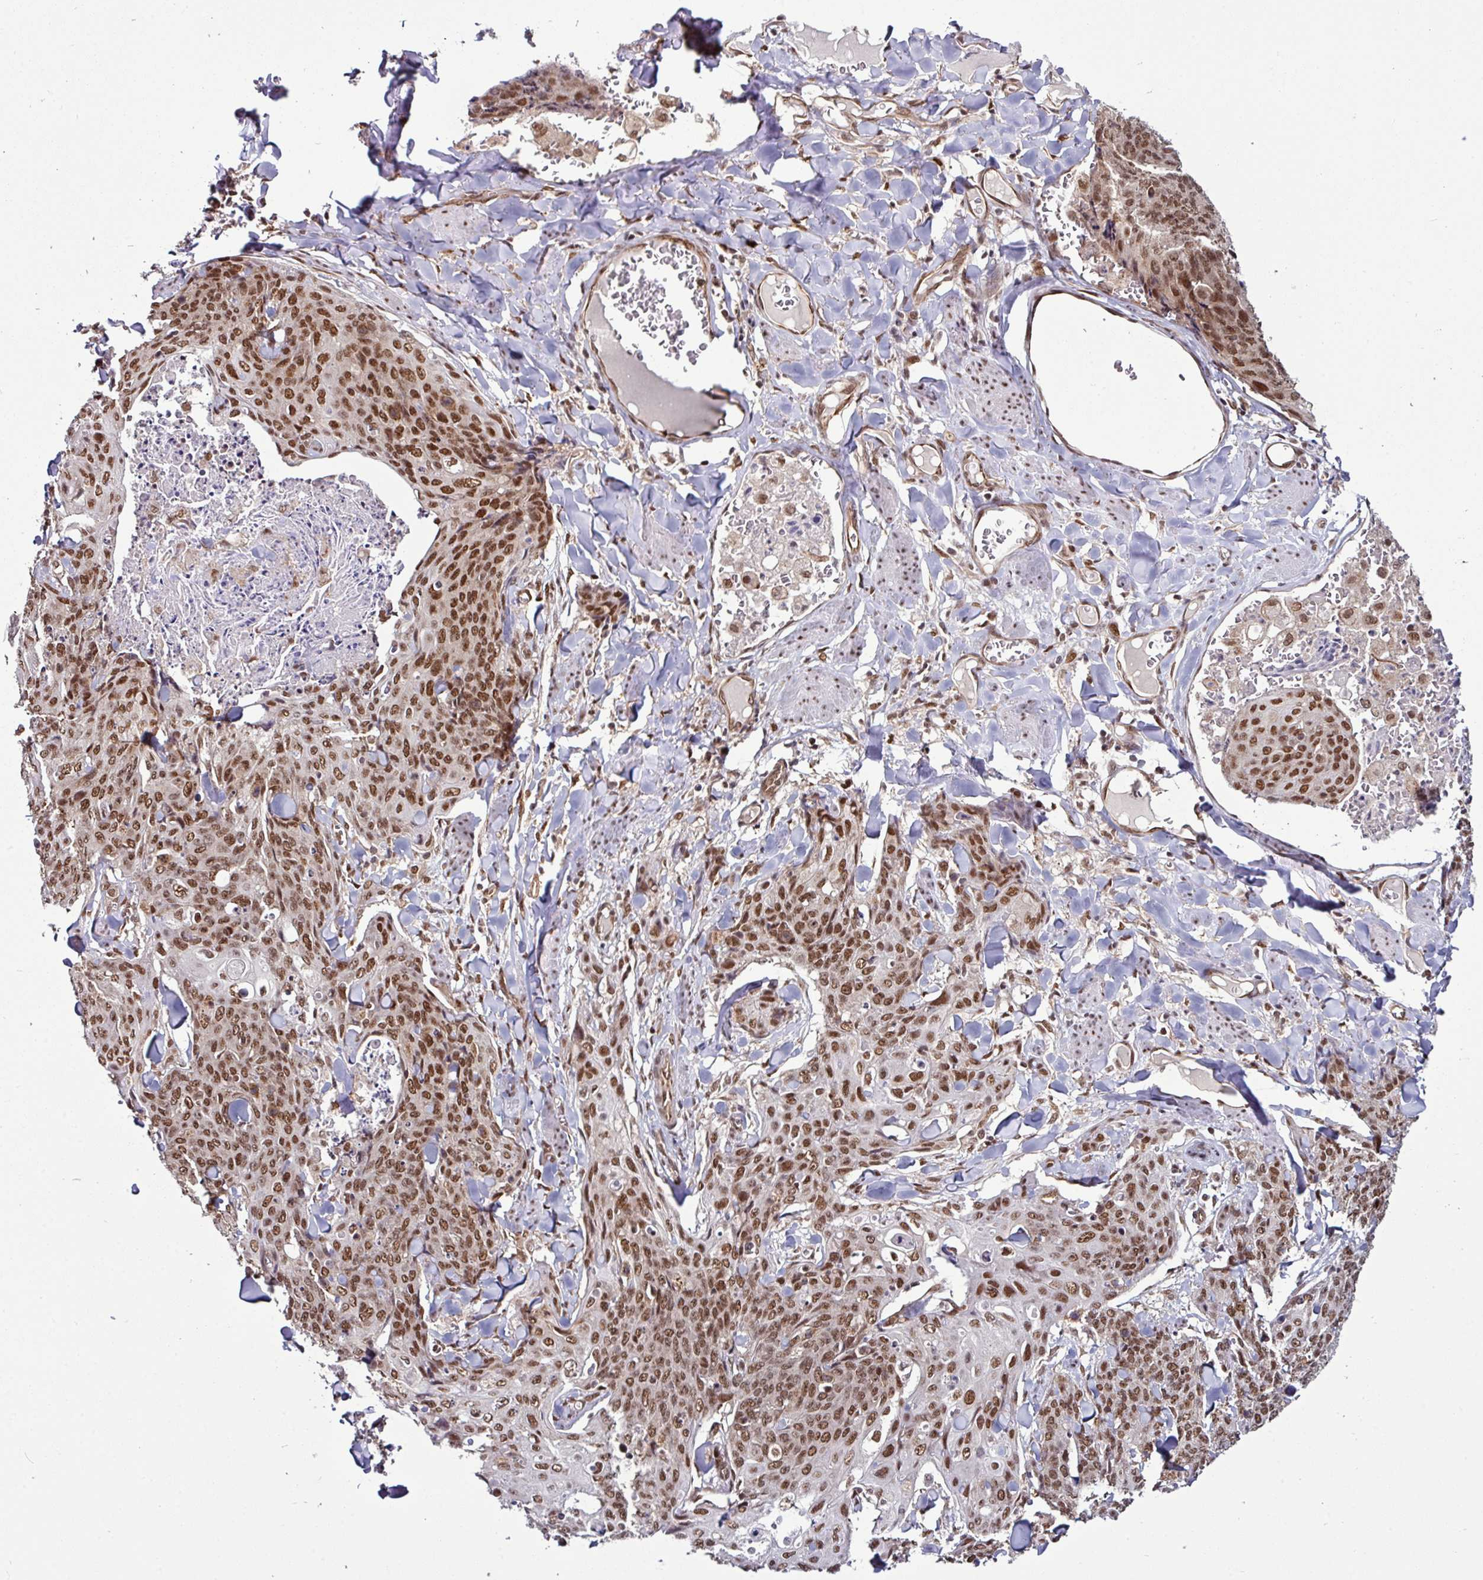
{"staining": {"intensity": "moderate", "quantity": ">75%", "location": "nuclear"}, "tissue": "skin cancer", "cell_type": "Tumor cells", "image_type": "cancer", "snomed": [{"axis": "morphology", "description": "Squamous cell carcinoma, NOS"}, {"axis": "topography", "description": "Skin"}, {"axis": "topography", "description": "Vulva"}], "caption": "Human skin cancer (squamous cell carcinoma) stained with a protein marker shows moderate staining in tumor cells.", "gene": "MORF4L2", "patient": {"sex": "female", "age": 85}}